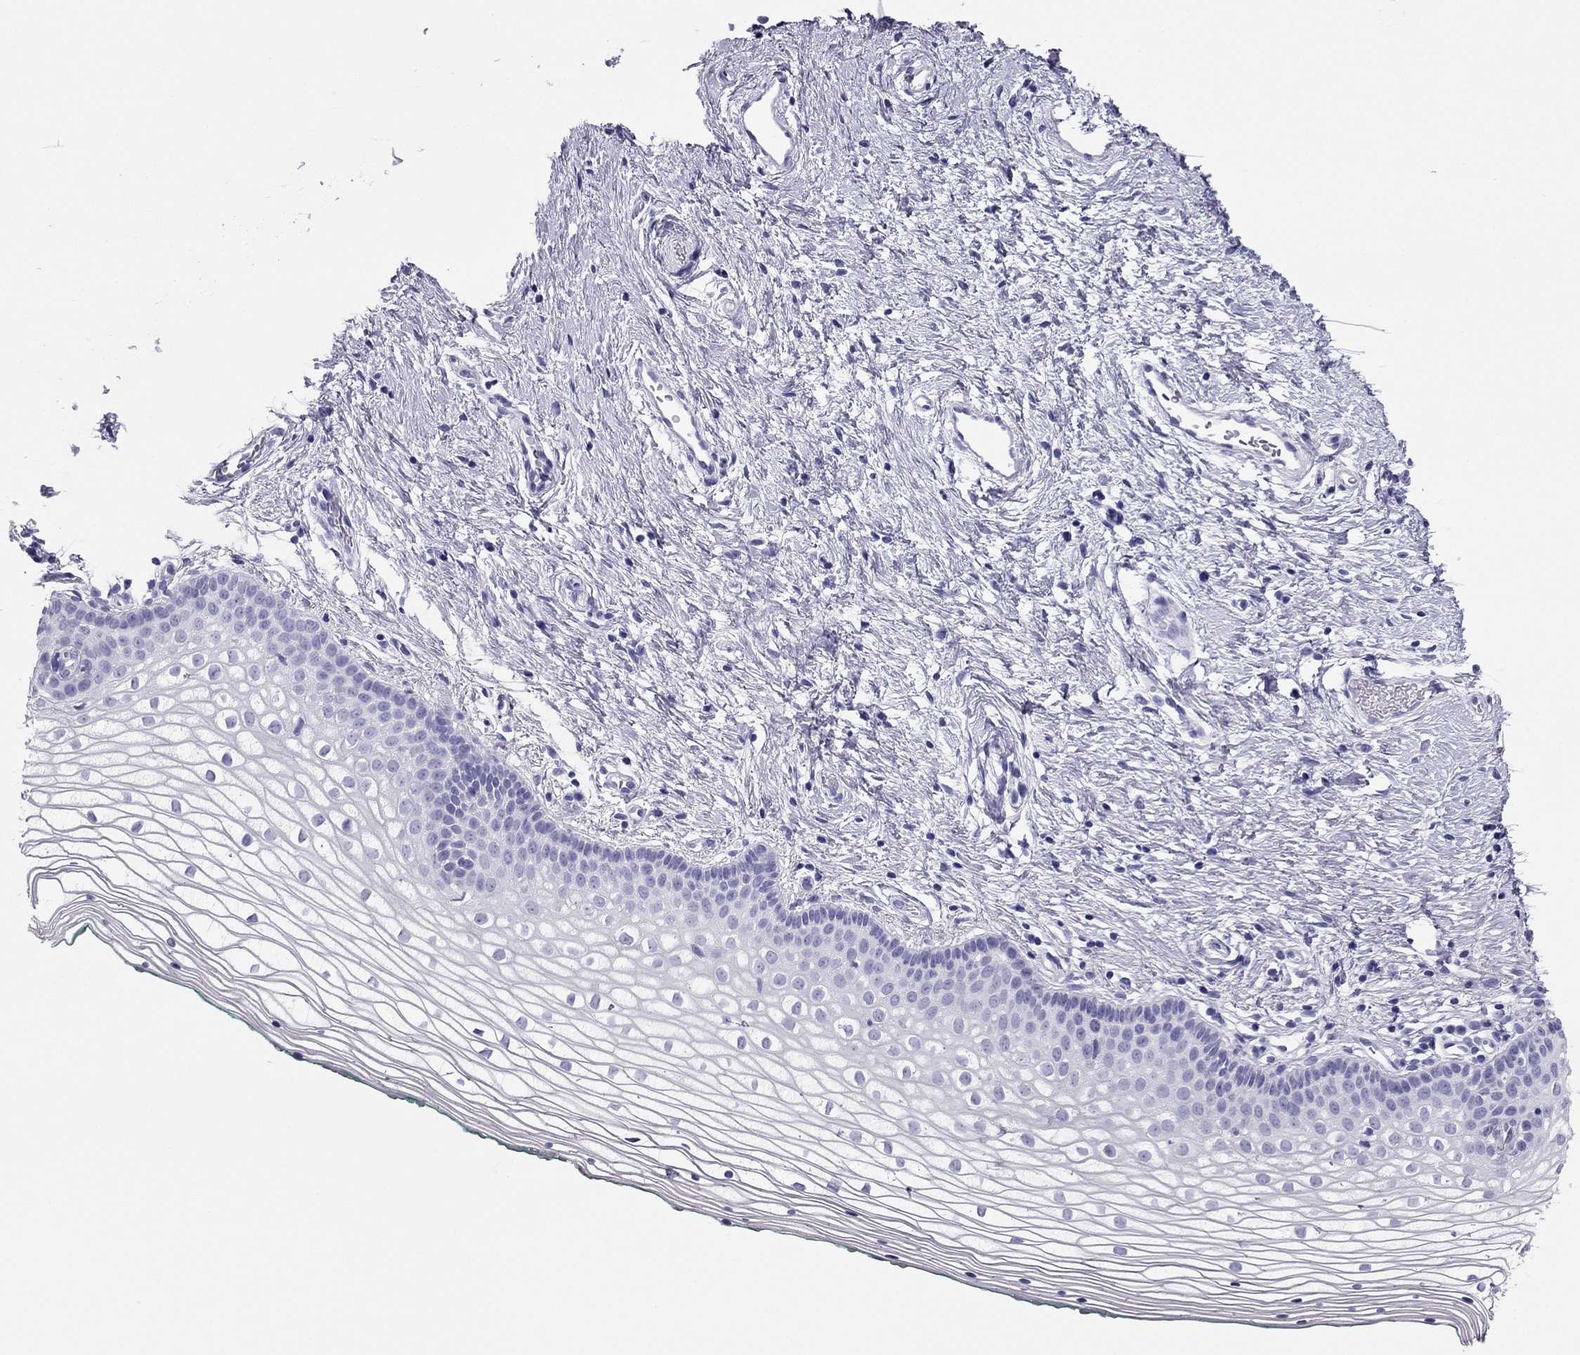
{"staining": {"intensity": "negative", "quantity": "none", "location": "none"}, "tissue": "vagina", "cell_type": "Squamous epithelial cells", "image_type": "normal", "snomed": [{"axis": "morphology", "description": "Normal tissue, NOS"}, {"axis": "topography", "description": "Vagina"}], "caption": "This is a micrograph of immunohistochemistry (IHC) staining of unremarkable vagina, which shows no staining in squamous epithelial cells.", "gene": "PDE6A", "patient": {"sex": "female", "age": 36}}